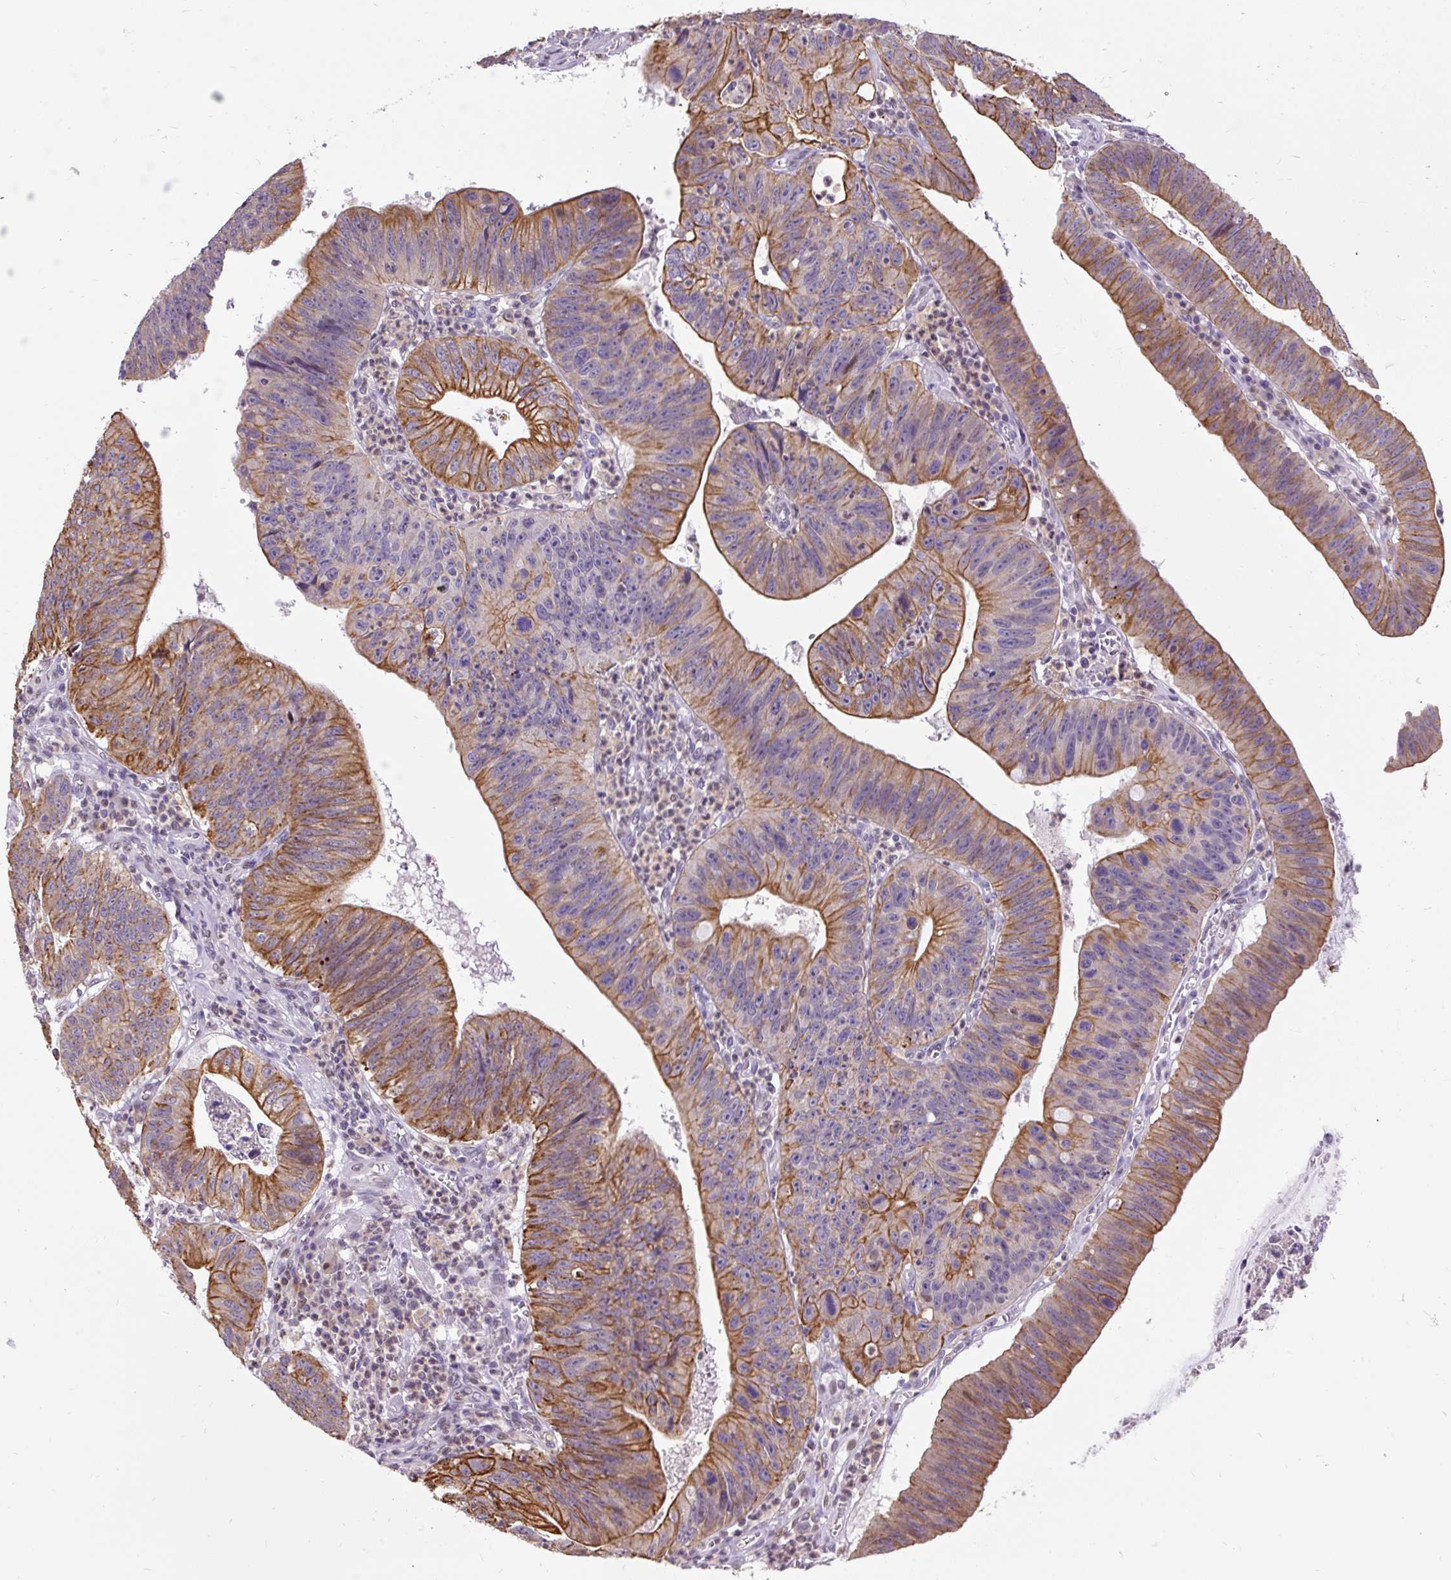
{"staining": {"intensity": "moderate", "quantity": ">75%", "location": "cytoplasmic/membranous"}, "tissue": "stomach cancer", "cell_type": "Tumor cells", "image_type": "cancer", "snomed": [{"axis": "morphology", "description": "Adenocarcinoma, NOS"}, {"axis": "topography", "description": "Stomach"}], "caption": "Human adenocarcinoma (stomach) stained with a brown dye reveals moderate cytoplasmic/membranous positive expression in about >75% of tumor cells.", "gene": "ZNF672", "patient": {"sex": "male", "age": 59}}